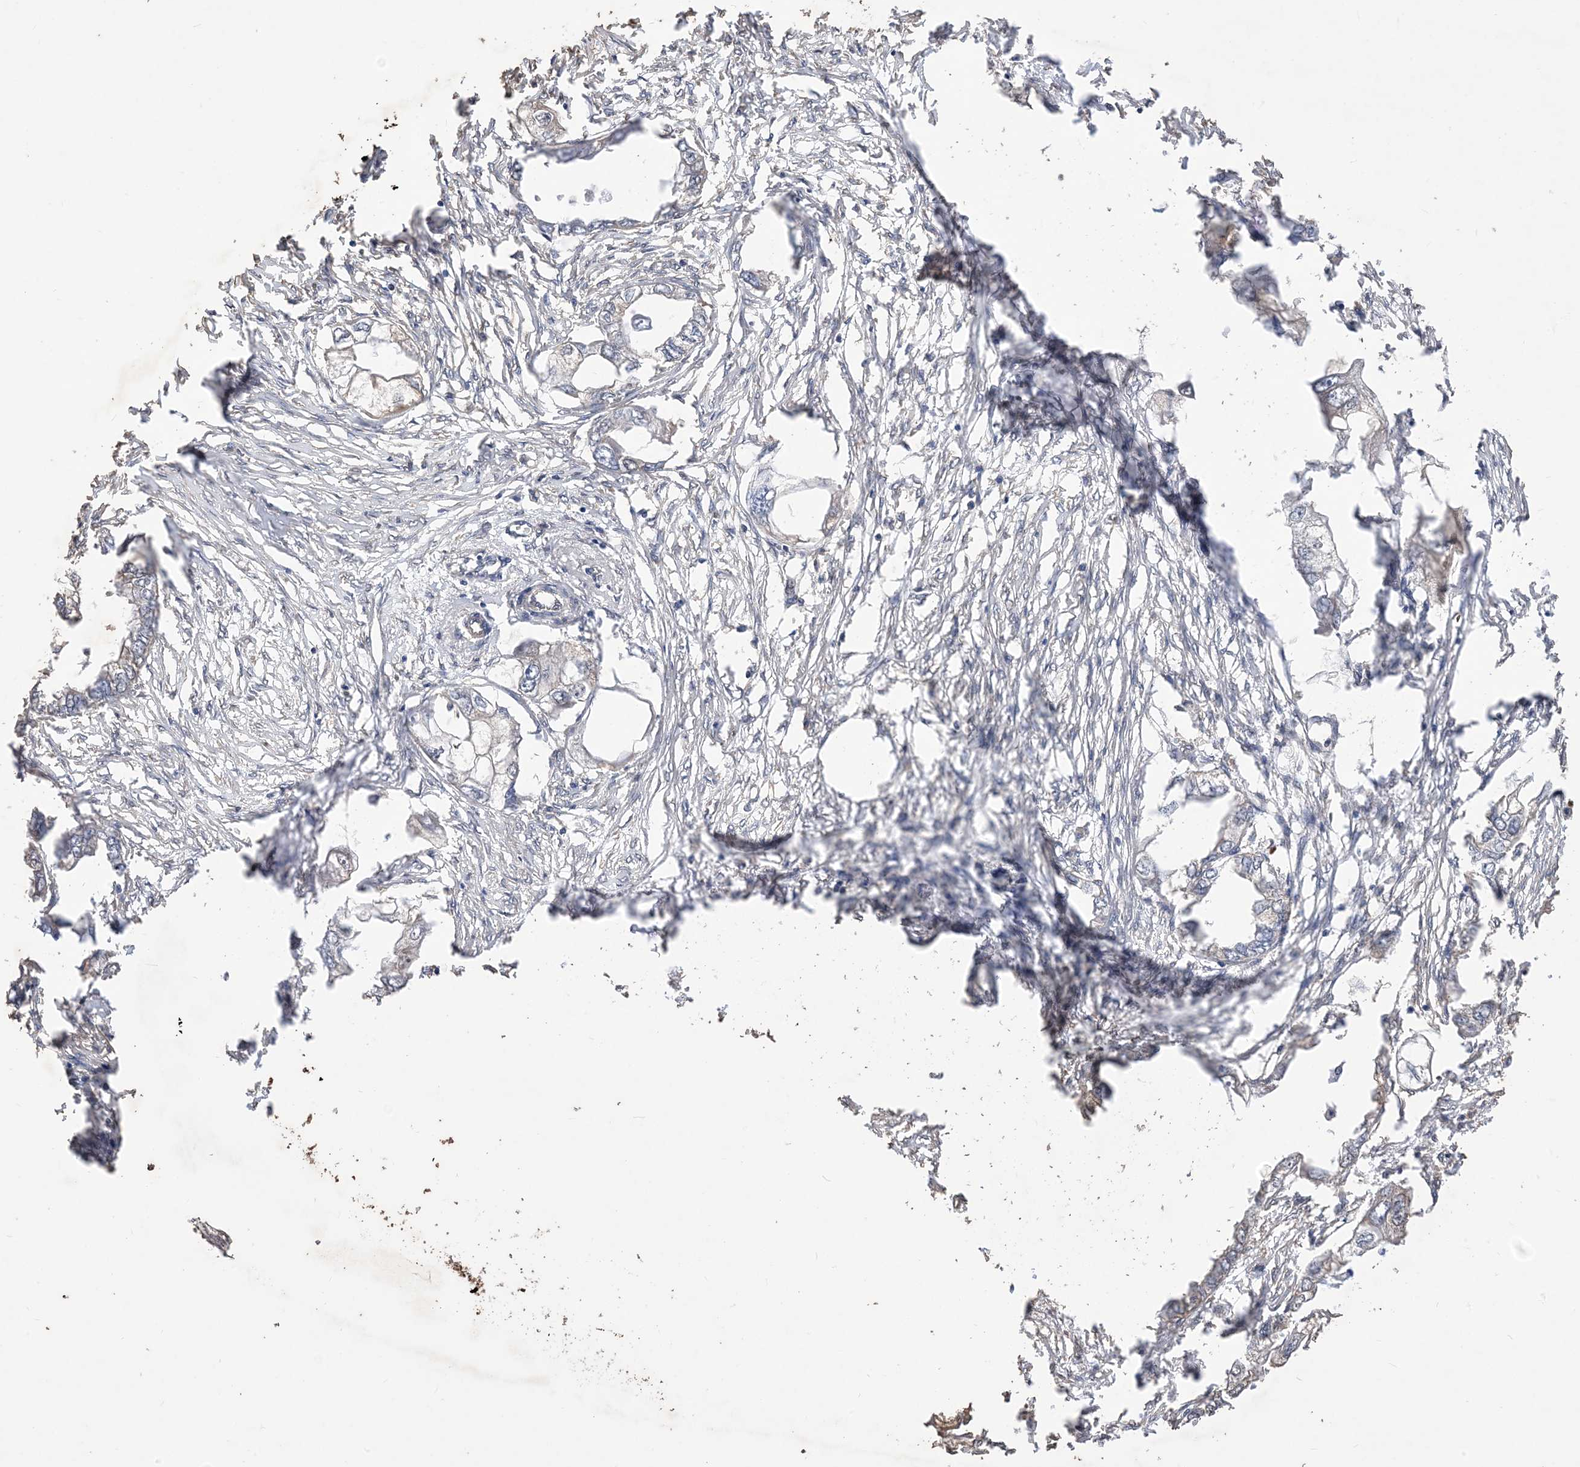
{"staining": {"intensity": "negative", "quantity": "none", "location": "none"}, "tissue": "endometrial cancer", "cell_type": "Tumor cells", "image_type": "cancer", "snomed": [{"axis": "morphology", "description": "Adenocarcinoma, NOS"}, {"axis": "morphology", "description": "Adenocarcinoma, metastatic, NOS"}, {"axis": "topography", "description": "Adipose tissue"}, {"axis": "topography", "description": "Endometrium"}], "caption": "Tumor cells show no significant staining in endometrial adenocarcinoma.", "gene": "ZKSCAN5", "patient": {"sex": "female", "age": 67}}